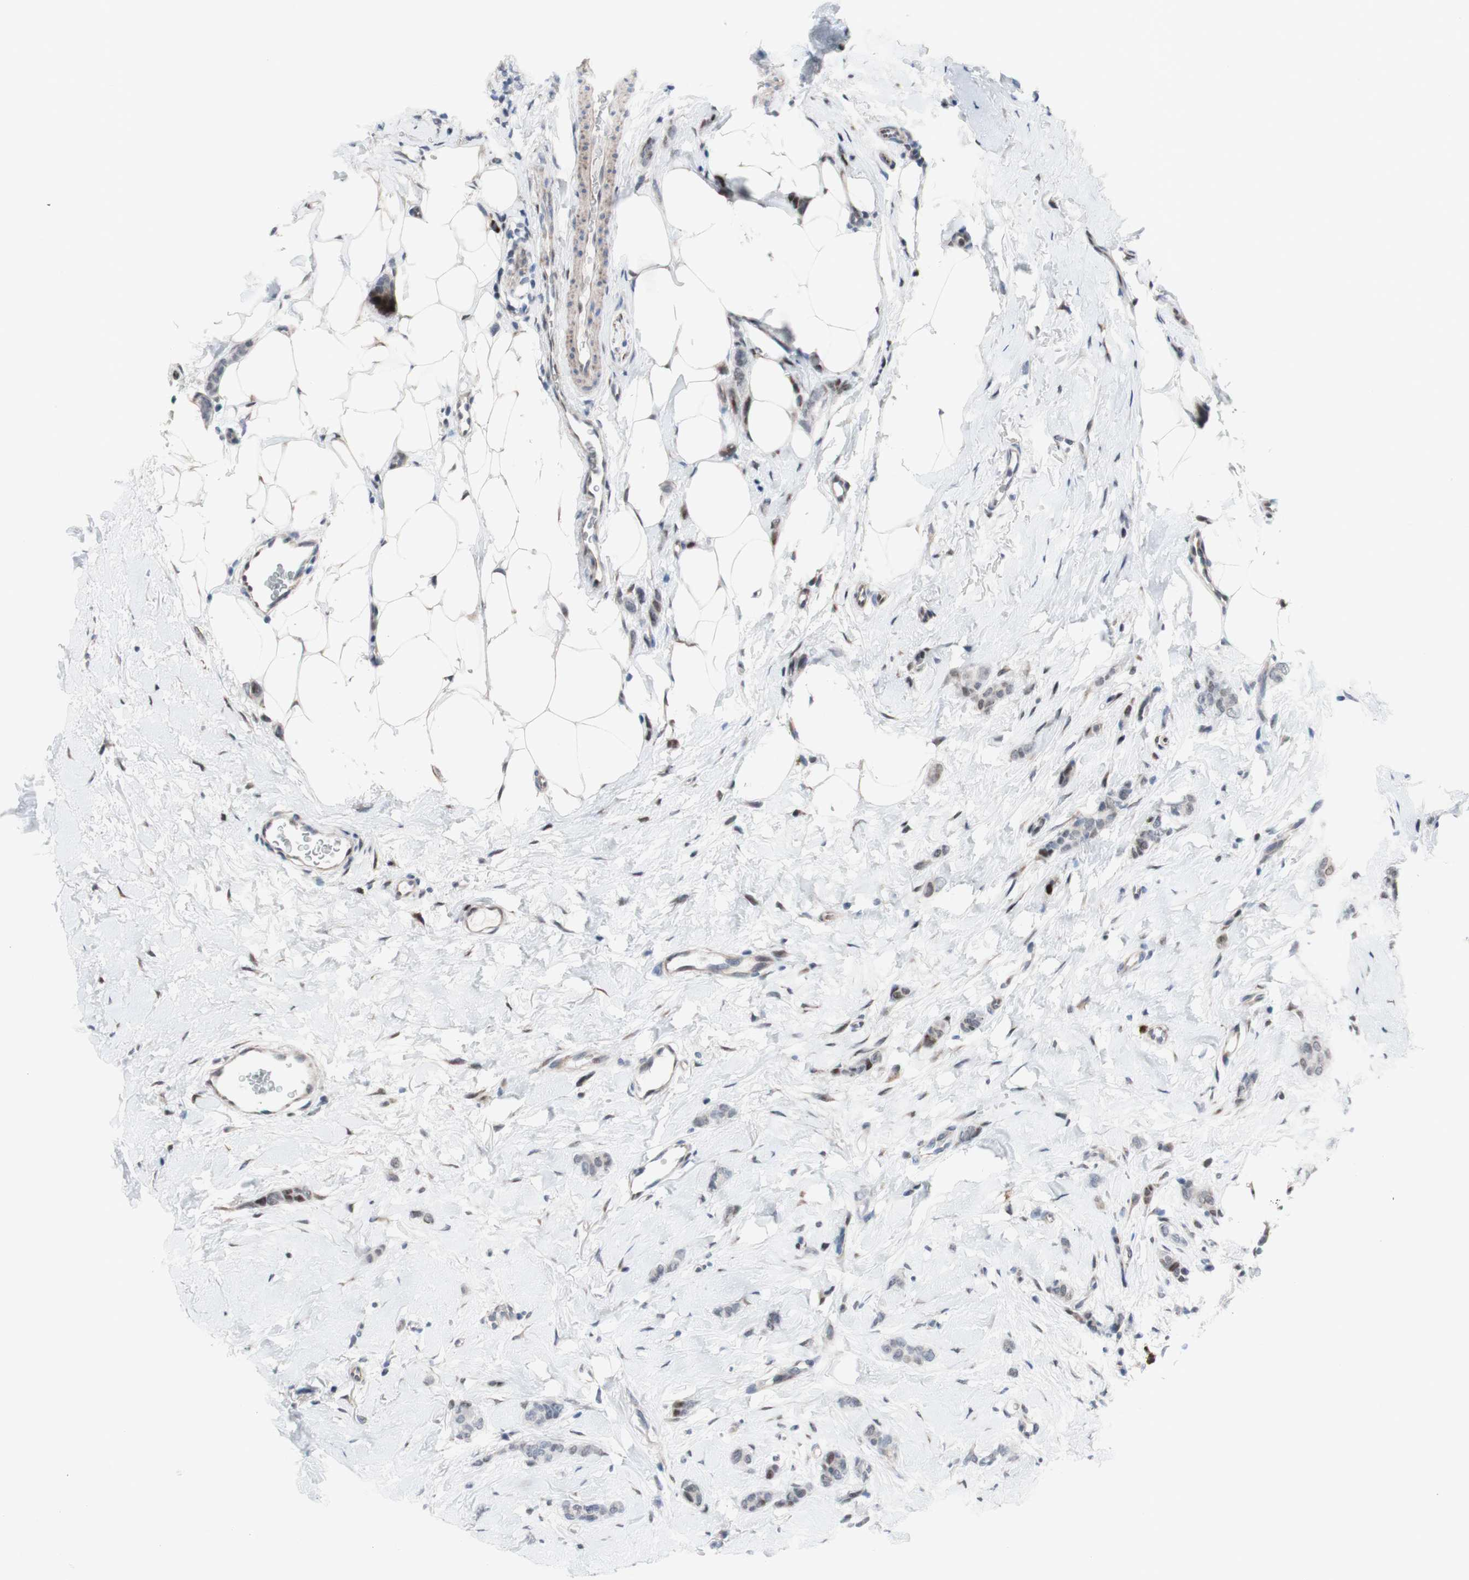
{"staining": {"intensity": "weak", "quantity": "<25%", "location": "nuclear"}, "tissue": "breast cancer", "cell_type": "Tumor cells", "image_type": "cancer", "snomed": [{"axis": "morphology", "description": "Lobular carcinoma"}, {"axis": "topography", "description": "Skin"}, {"axis": "topography", "description": "Breast"}], "caption": "The photomicrograph reveals no significant expression in tumor cells of lobular carcinoma (breast).", "gene": "PHTF2", "patient": {"sex": "female", "age": 46}}